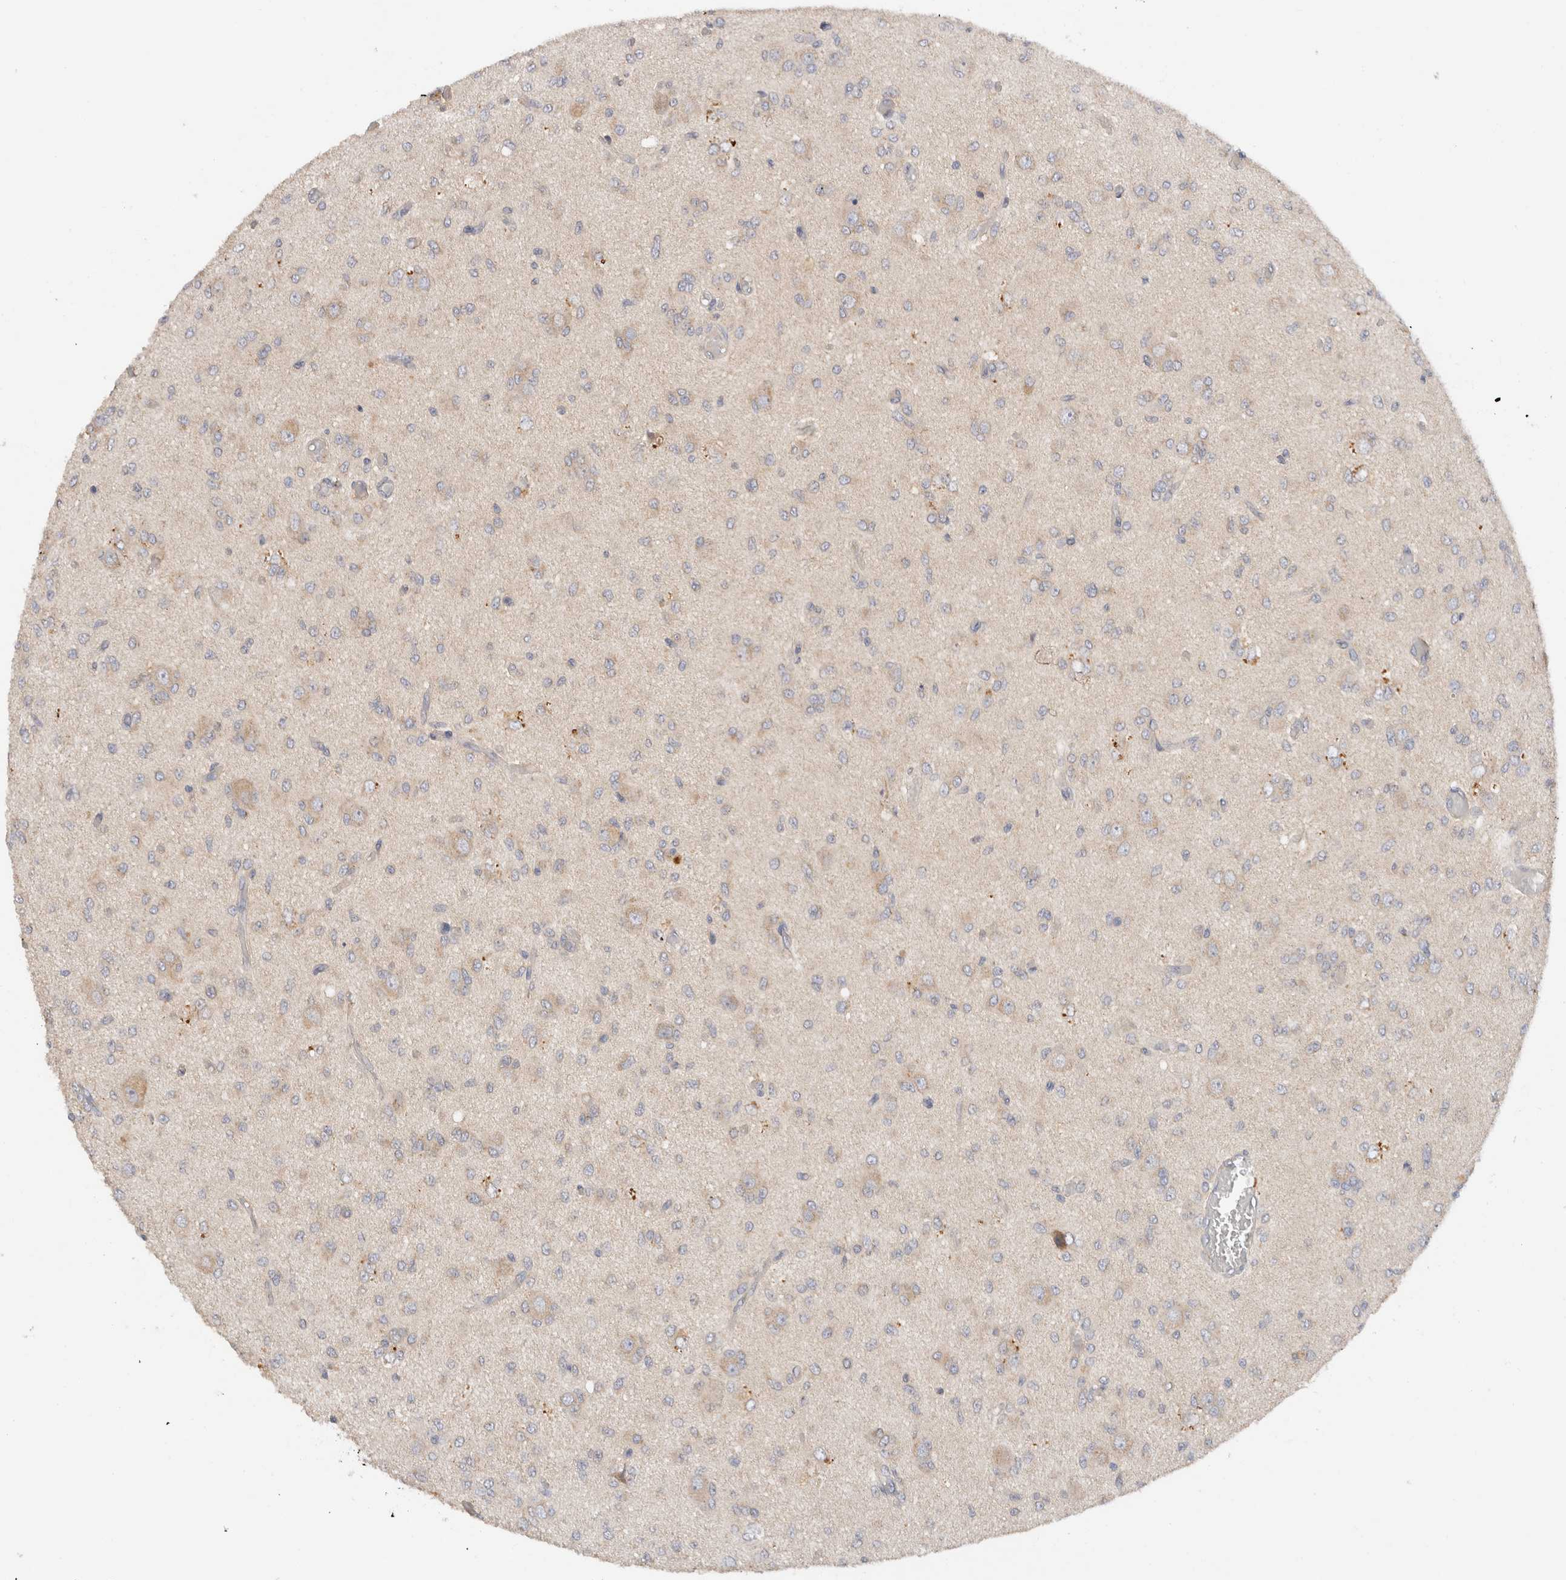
{"staining": {"intensity": "weak", "quantity": "<25%", "location": "cytoplasmic/membranous"}, "tissue": "glioma", "cell_type": "Tumor cells", "image_type": "cancer", "snomed": [{"axis": "morphology", "description": "Glioma, malignant, High grade"}, {"axis": "topography", "description": "Brain"}], "caption": "Glioma stained for a protein using immunohistochemistry (IHC) reveals no staining tumor cells.", "gene": "SGK3", "patient": {"sex": "female", "age": 59}}